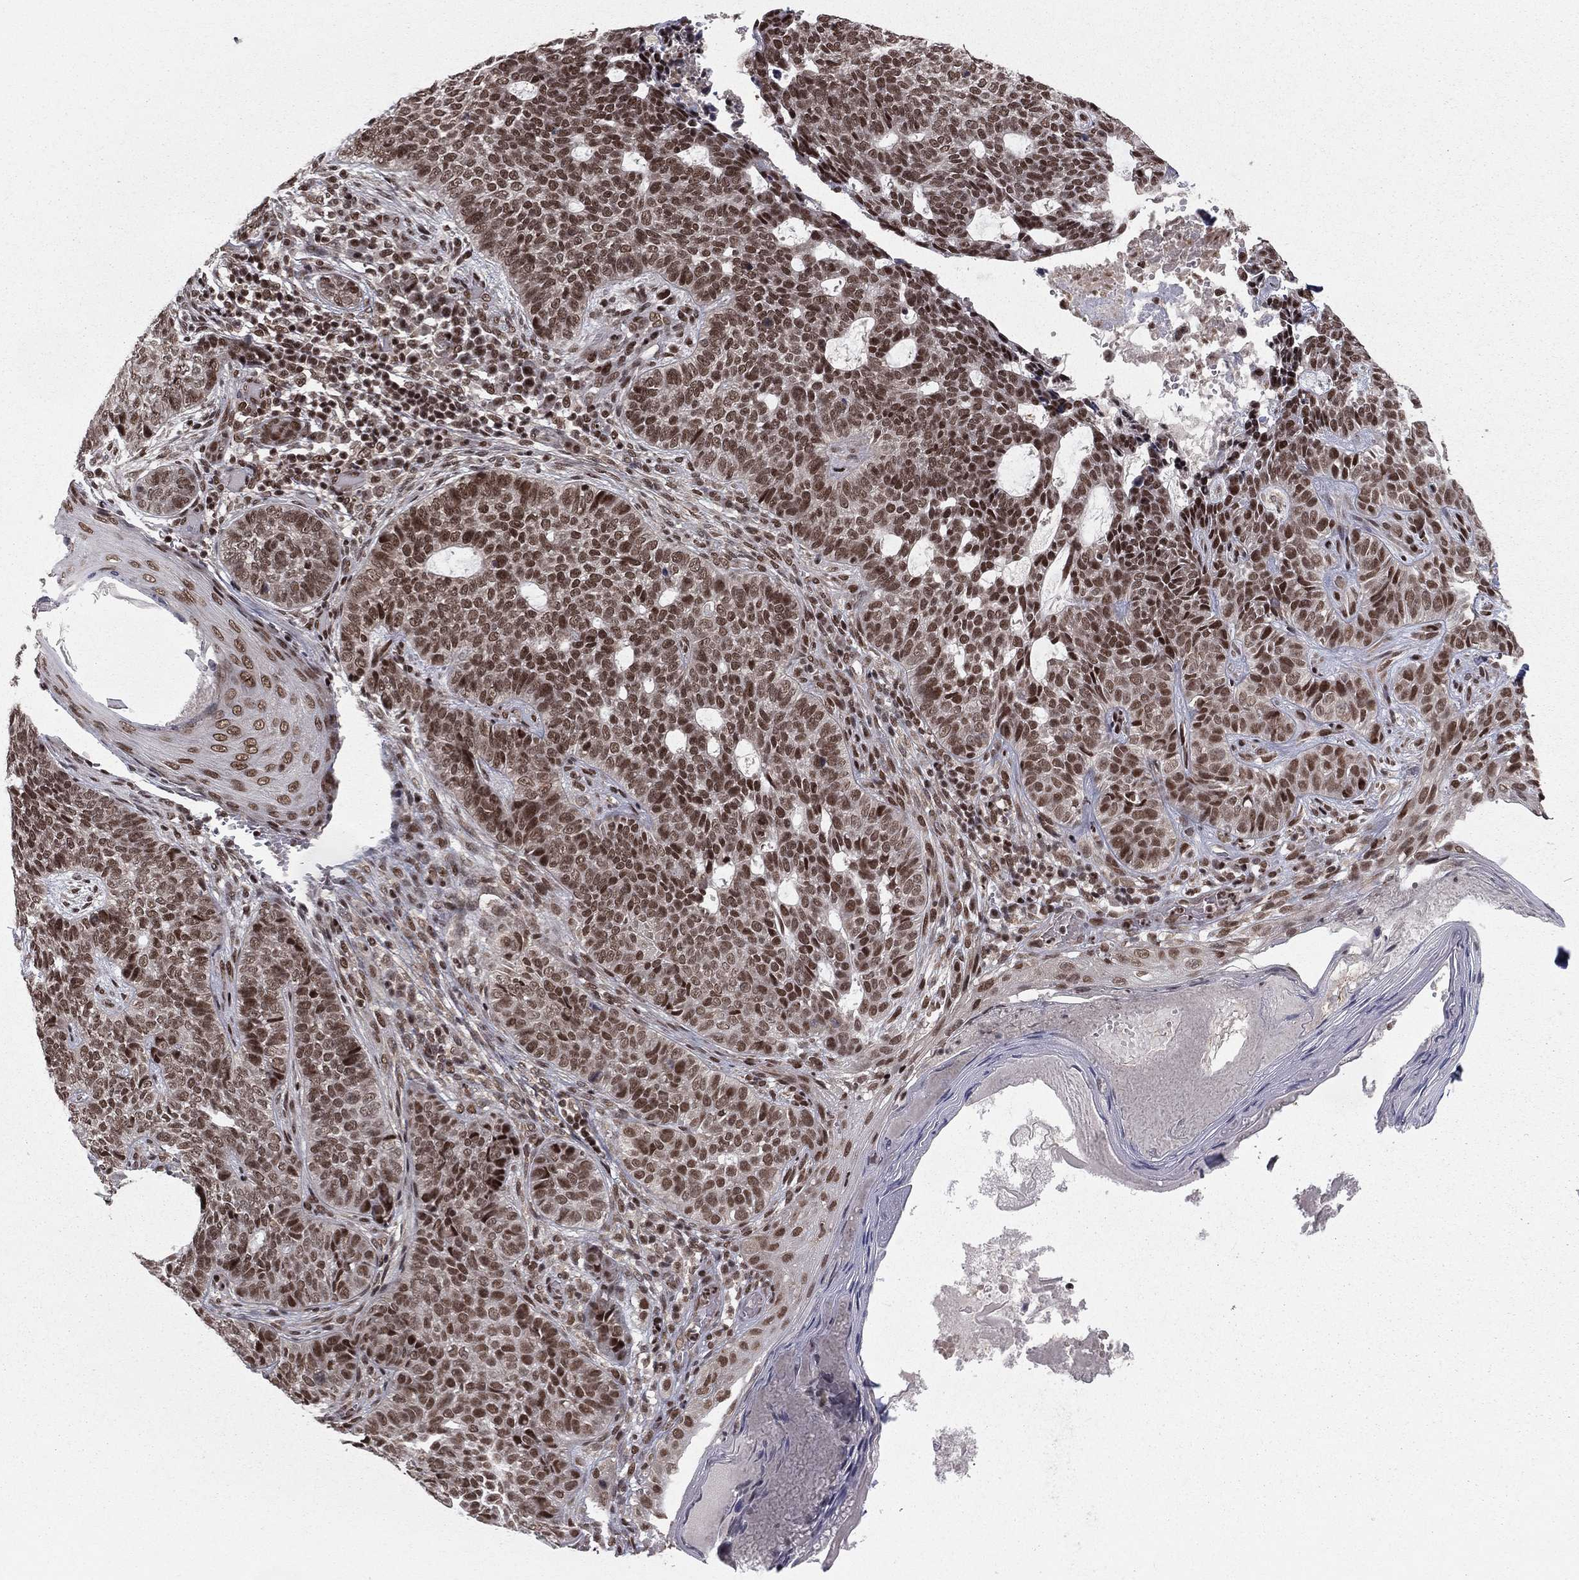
{"staining": {"intensity": "strong", "quantity": "25%-75%", "location": "nuclear"}, "tissue": "skin cancer", "cell_type": "Tumor cells", "image_type": "cancer", "snomed": [{"axis": "morphology", "description": "Basal cell carcinoma"}, {"axis": "topography", "description": "Skin"}], "caption": "Strong nuclear protein staining is seen in approximately 25%-75% of tumor cells in skin basal cell carcinoma.", "gene": "NFYB", "patient": {"sex": "female", "age": 69}}